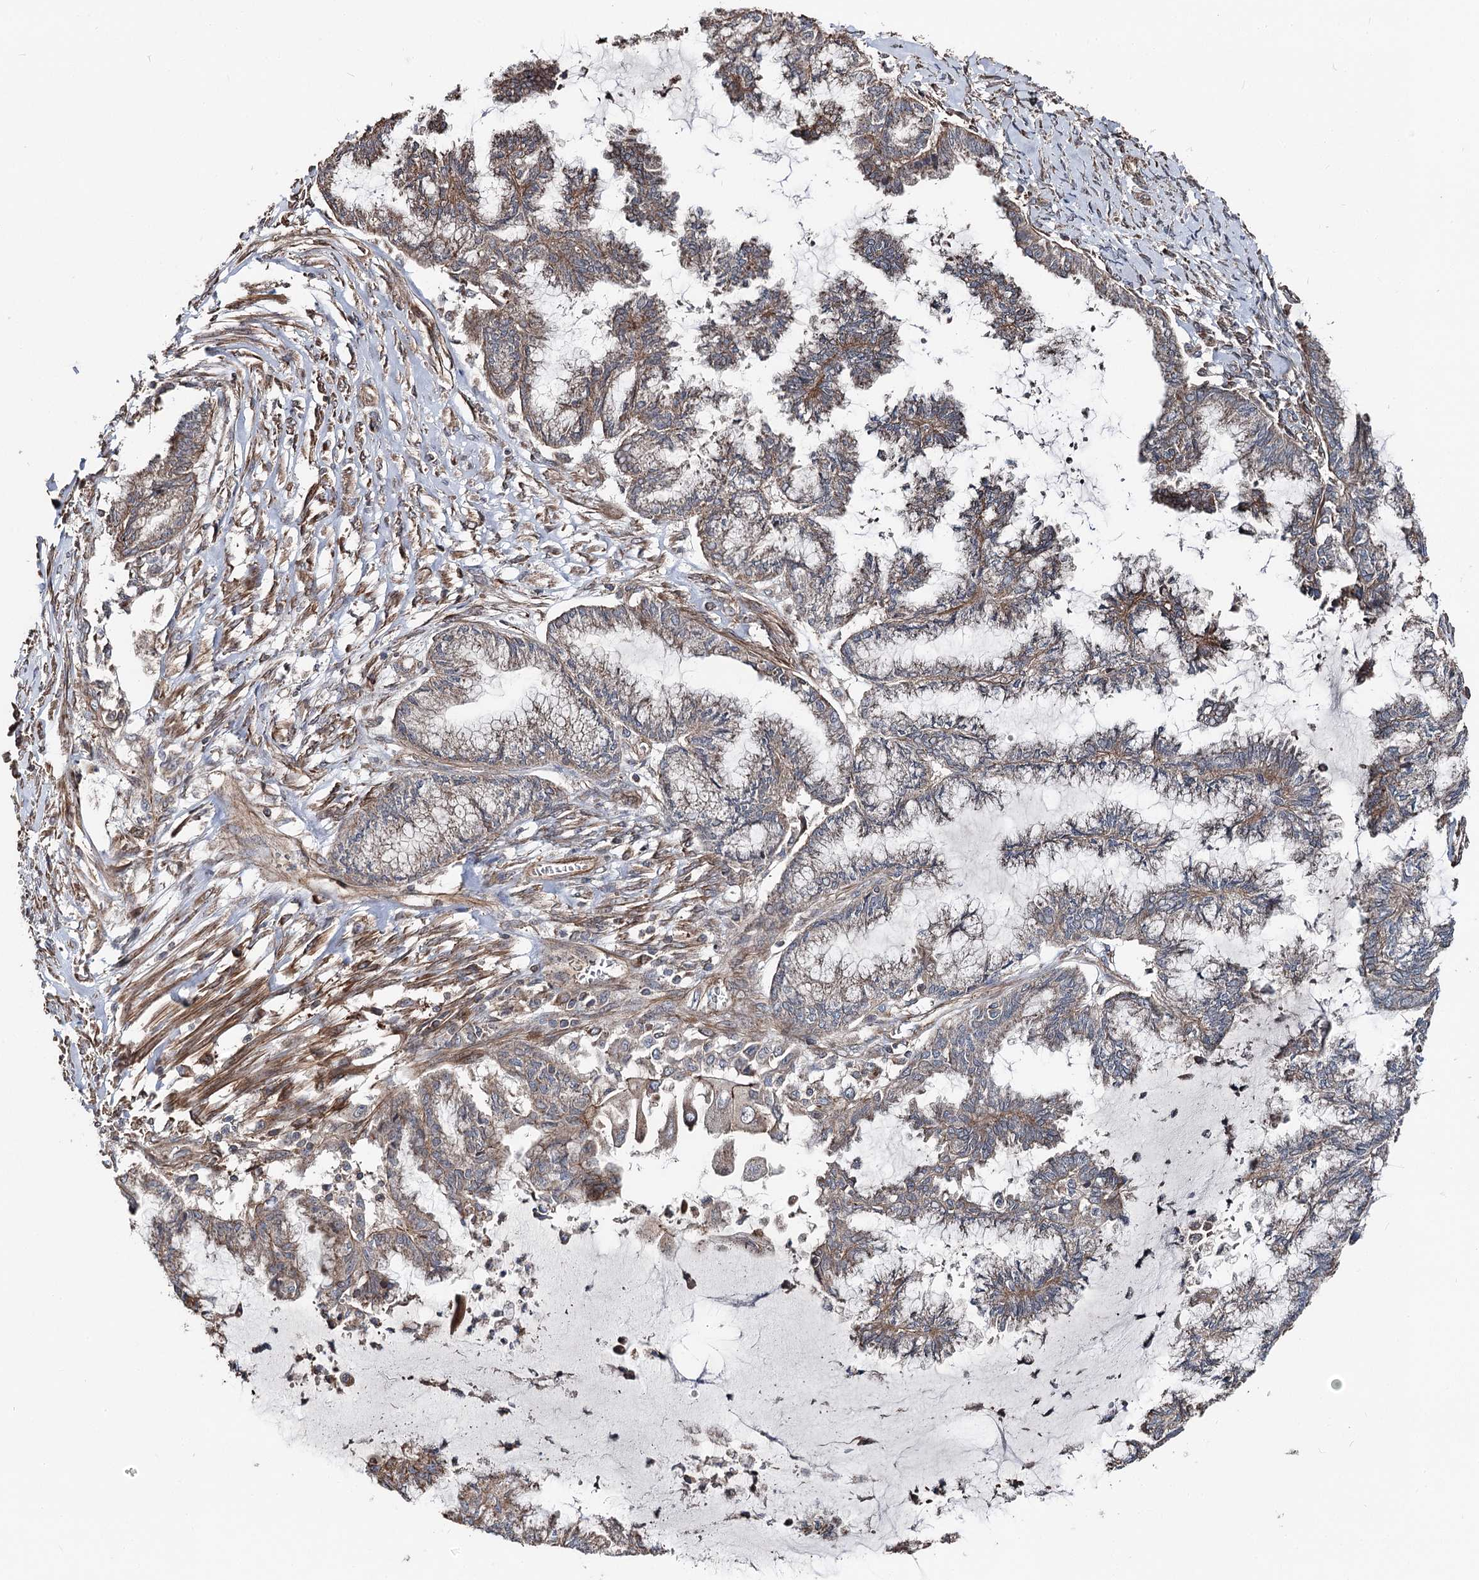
{"staining": {"intensity": "weak", "quantity": ">75%", "location": "cytoplasmic/membranous"}, "tissue": "endometrial cancer", "cell_type": "Tumor cells", "image_type": "cancer", "snomed": [{"axis": "morphology", "description": "Adenocarcinoma, NOS"}, {"axis": "topography", "description": "Endometrium"}], "caption": "Adenocarcinoma (endometrial) was stained to show a protein in brown. There is low levels of weak cytoplasmic/membranous staining in about >75% of tumor cells.", "gene": "ITFG2", "patient": {"sex": "female", "age": 86}}